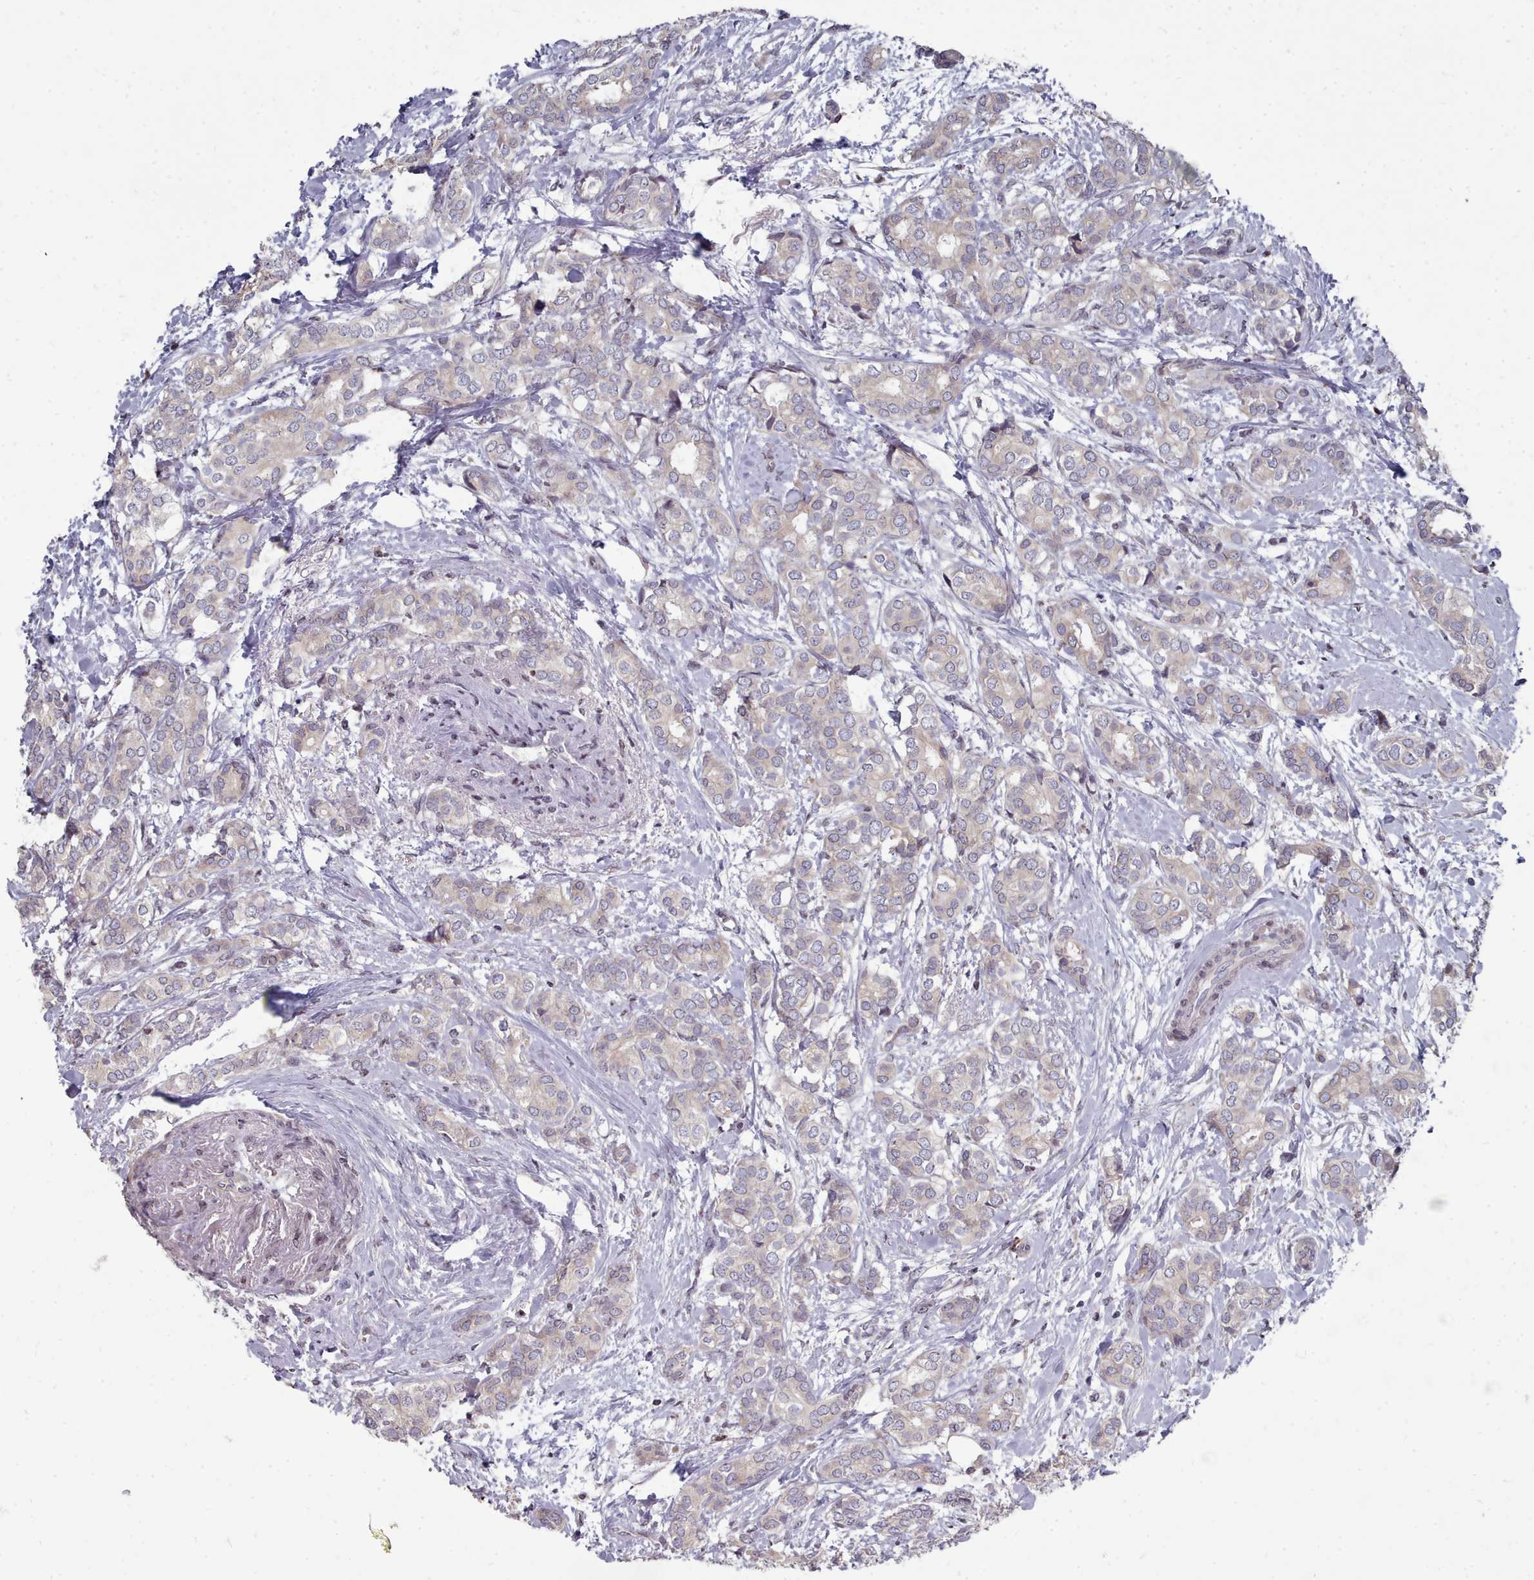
{"staining": {"intensity": "negative", "quantity": "none", "location": "none"}, "tissue": "breast cancer", "cell_type": "Tumor cells", "image_type": "cancer", "snomed": [{"axis": "morphology", "description": "Duct carcinoma"}, {"axis": "topography", "description": "Breast"}], "caption": "The histopathology image demonstrates no significant expression in tumor cells of invasive ductal carcinoma (breast).", "gene": "ACKR3", "patient": {"sex": "female", "age": 73}}